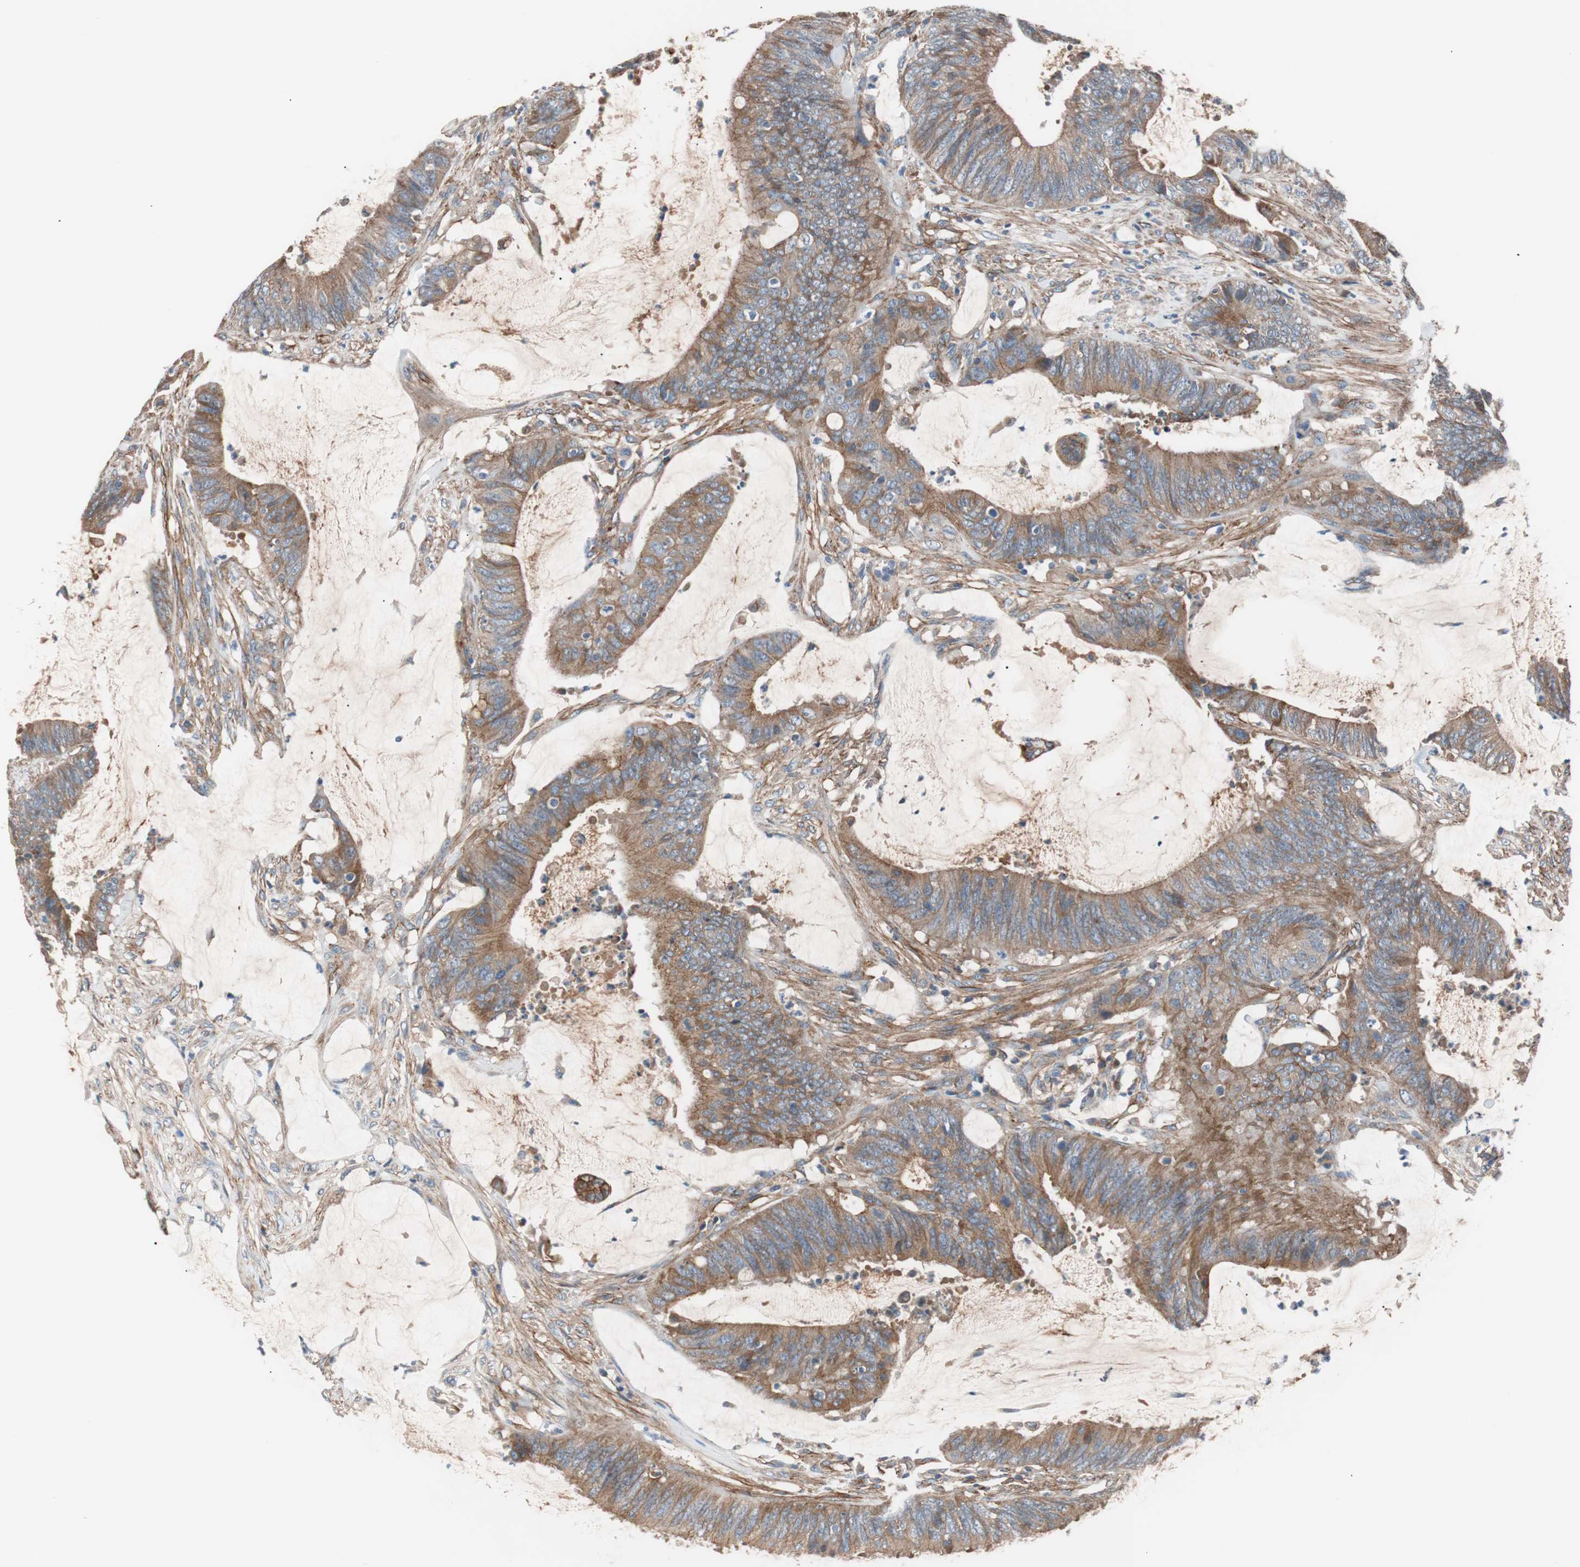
{"staining": {"intensity": "moderate", "quantity": "25%-75%", "location": "cytoplasmic/membranous"}, "tissue": "colorectal cancer", "cell_type": "Tumor cells", "image_type": "cancer", "snomed": [{"axis": "morphology", "description": "Adenocarcinoma, NOS"}, {"axis": "topography", "description": "Rectum"}], "caption": "A micrograph of human colorectal cancer stained for a protein displays moderate cytoplasmic/membranous brown staining in tumor cells.", "gene": "SPINT1", "patient": {"sex": "female", "age": 66}}